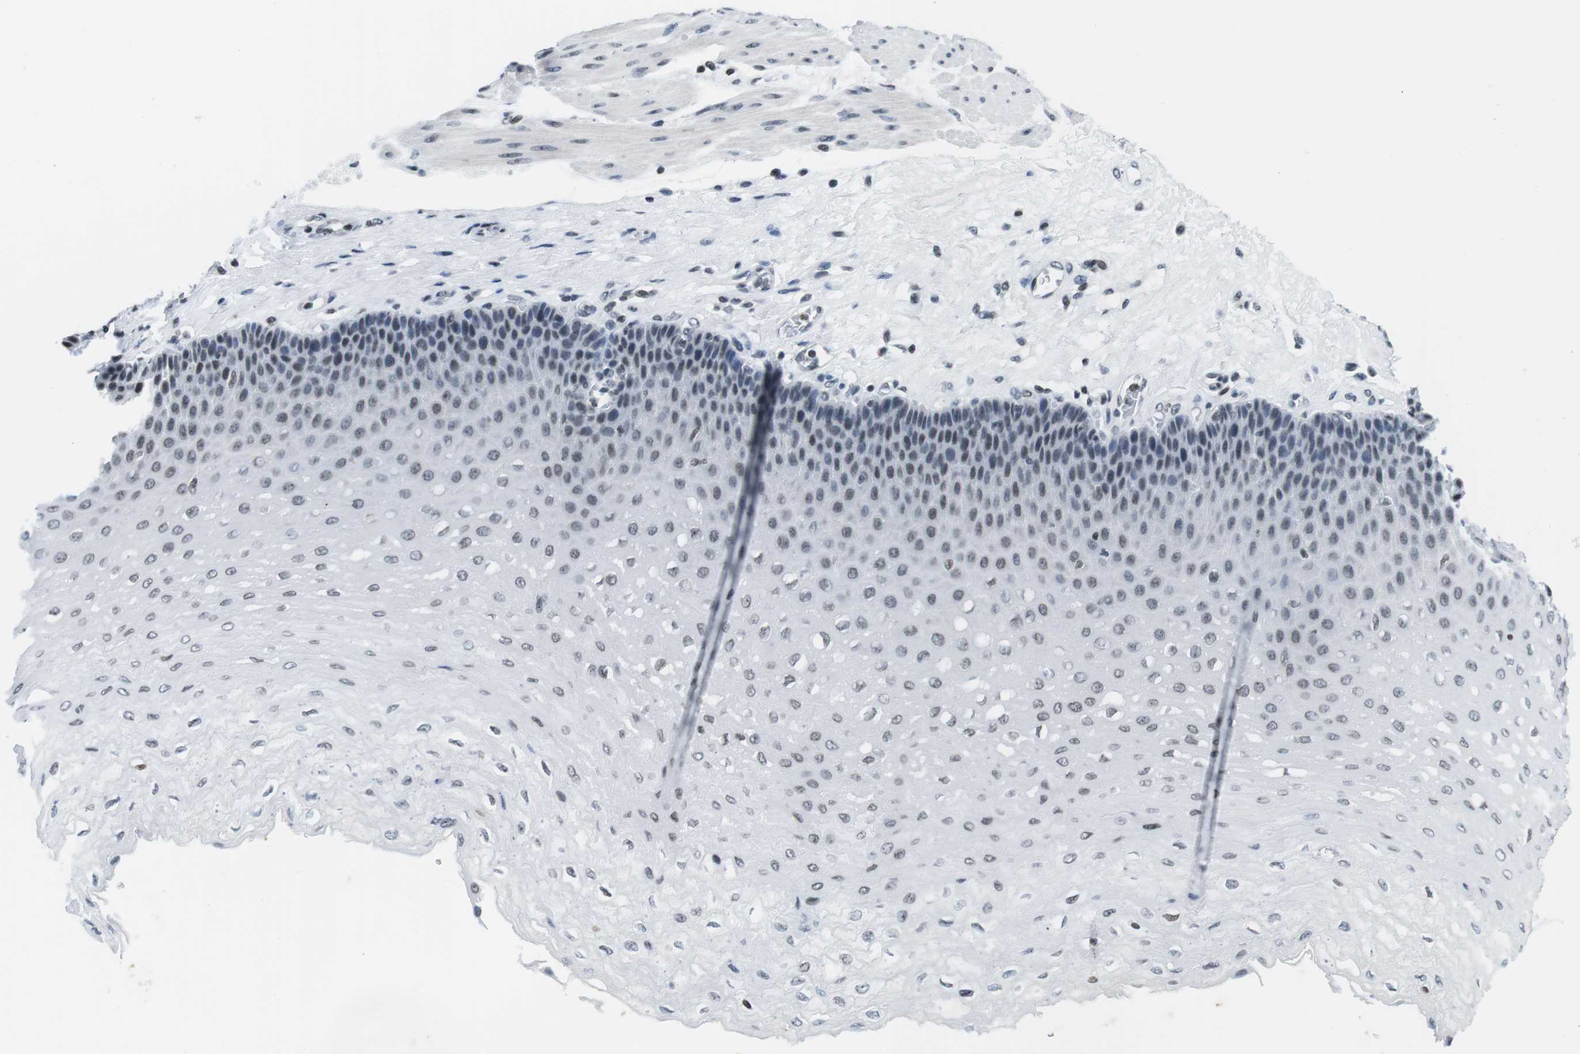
{"staining": {"intensity": "weak", "quantity": "25%-75%", "location": "nuclear"}, "tissue": "esophagus", "cell_type": "Squamous epithelial cells", "image_type": "normal", "snomed": [{"axis": "morphology", "description": "Normal tissue, NOS"}, {"axis": "topography", "description": "Esophagus"}], "caption": "High-power microscopy captured an immunohistochemistry (IHC) image of benign esophagus, revealing weak nuclear staining in about 25%-75% of squamous epithelial cells.", "gene": "E2F2", "patient": {"sex": "female", "age": 72}}